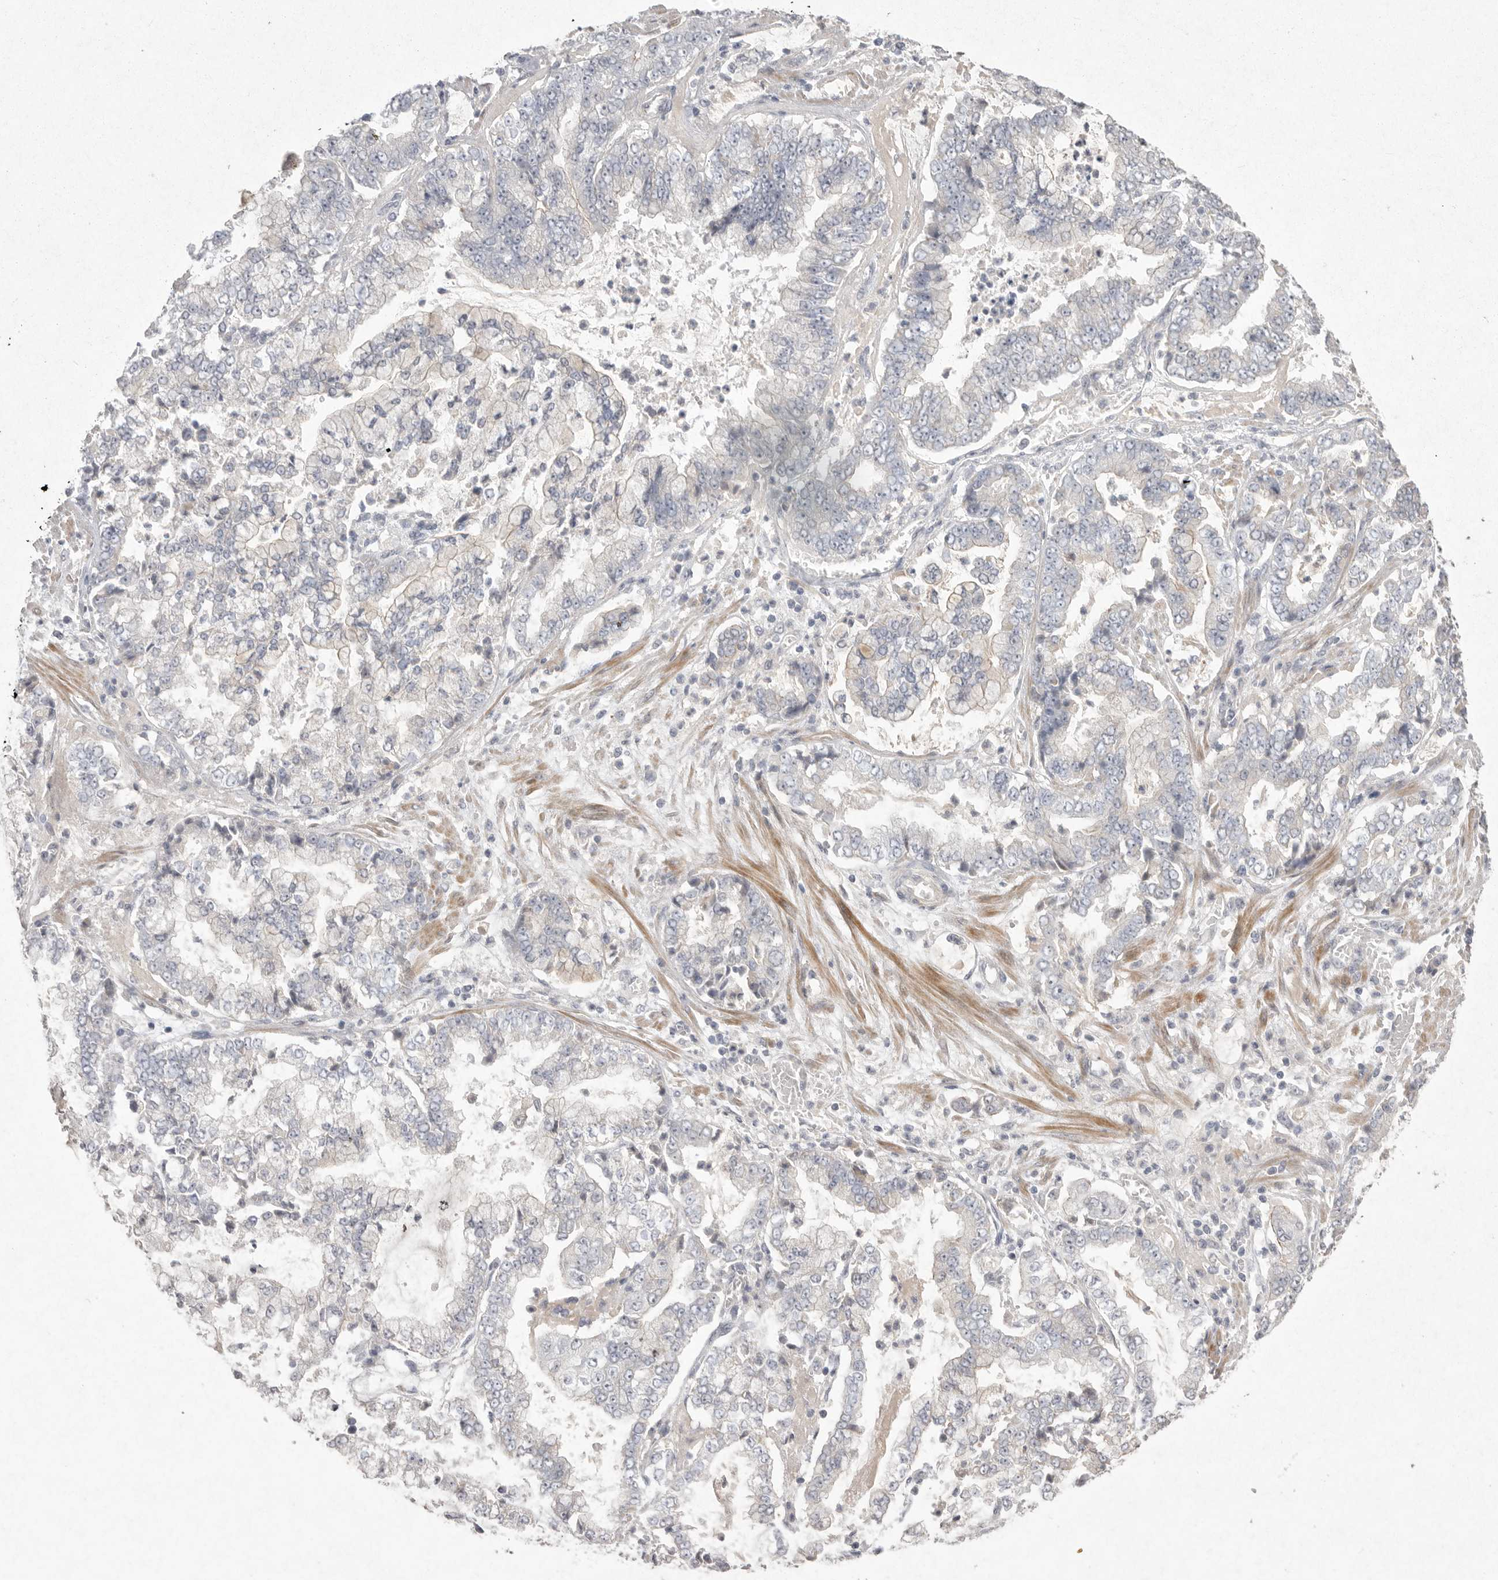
{"staining": {"intensity": "negative", "quantity": "none", "location": "none"}, "tissue": "stomach cancer", "cell_type": "Tumor cells", "image_type": "cancer", "snomed": [{"axis": "morphology", "description": "Adenocarcinoma, NOS"}, {"axis": "topography", "description": "Stomach"}], "caption": "Immunohistochemical staining of adenocarcinoma (stomach) shows no significant expression in tumor cells. (Brightfield microscopy of DAB immunohistochemistry (IHC) at high magnification).", "gene": "VANGL2", "patient": {"sex": "male", "age": 76}}